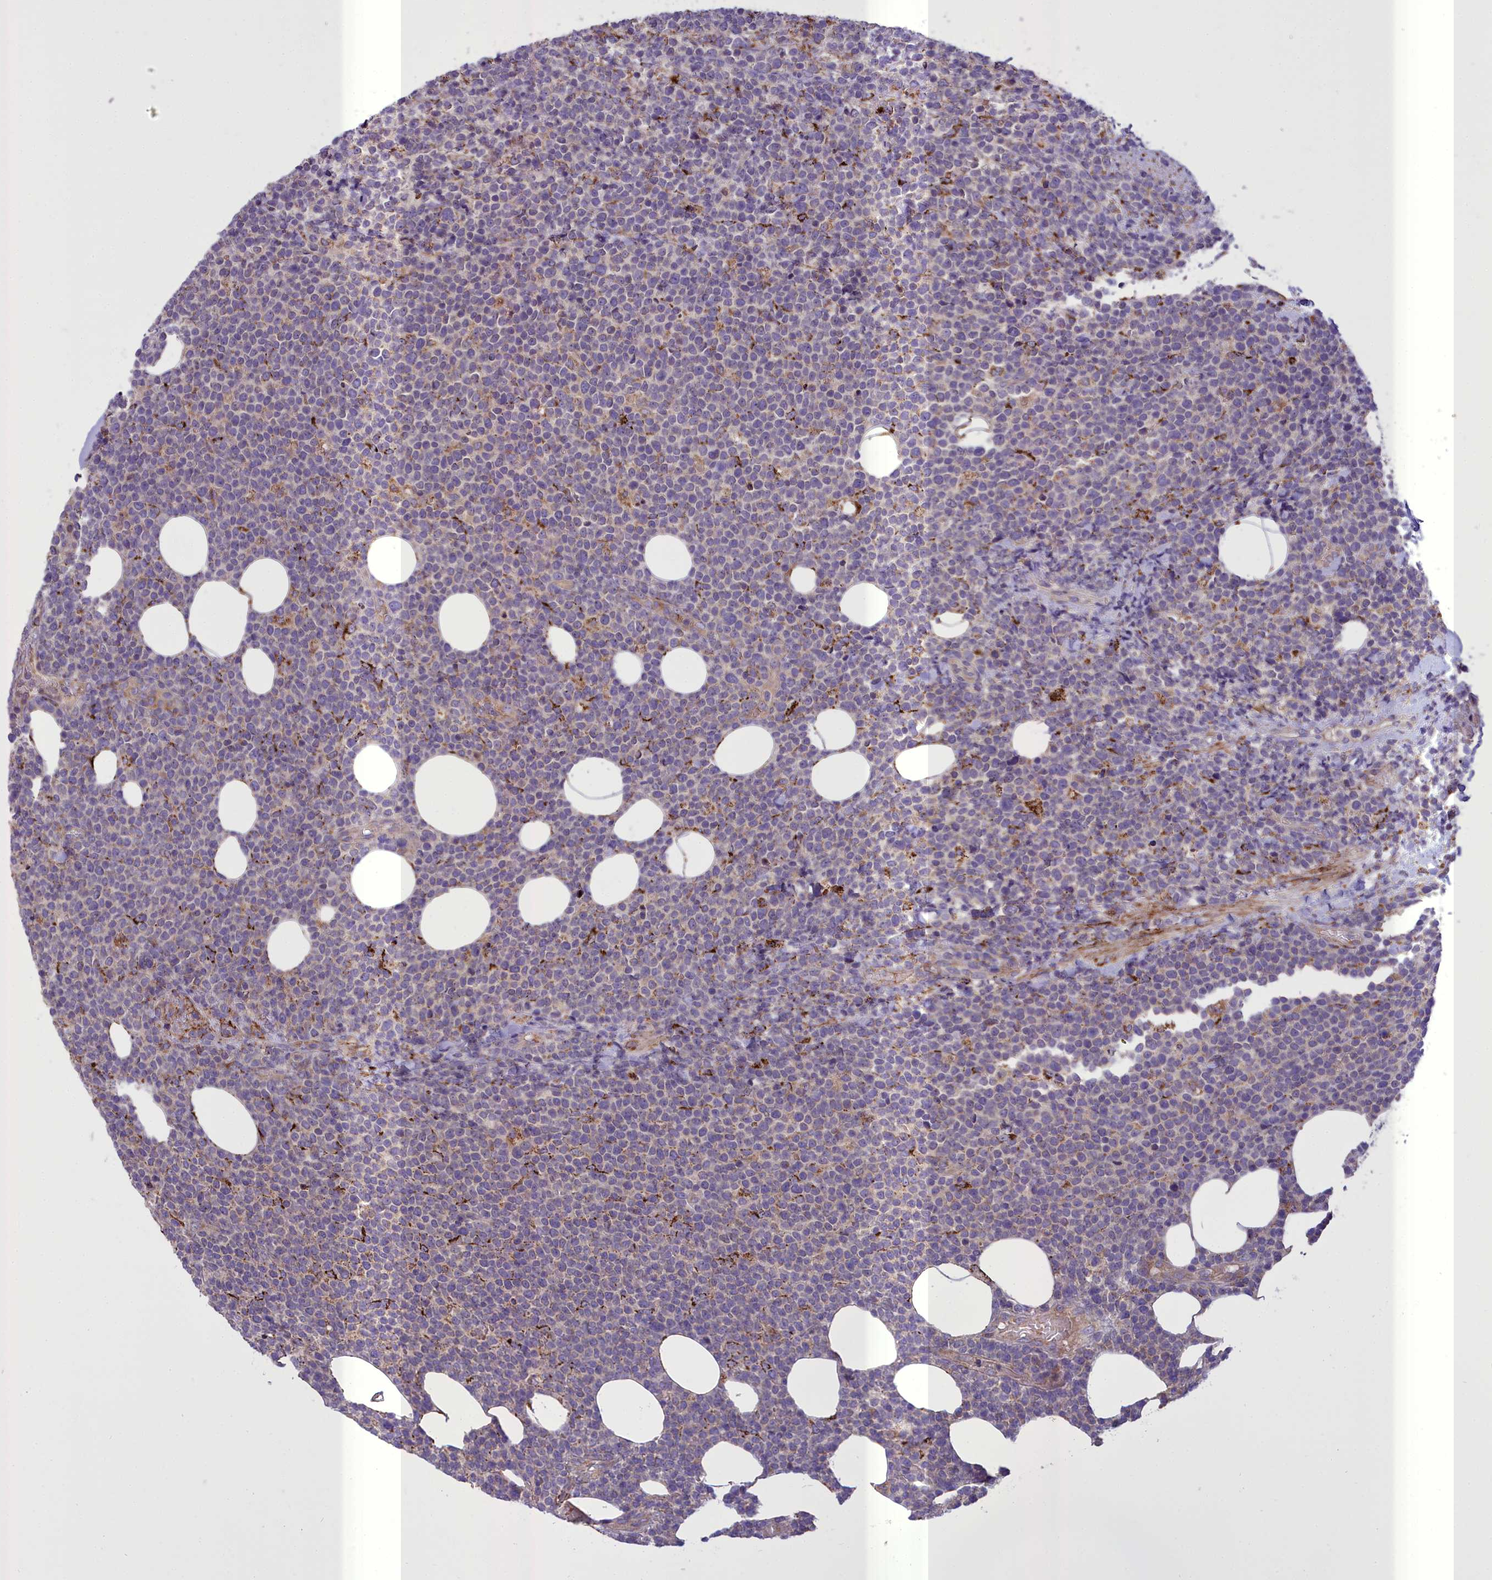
{"staining": {"intensity": "weak", "quantity": "<25%", "location": "cytoplasmic/membranous"}, "tissue": "lymphoma", "cell_type": "Tumor cells", "image_type": "cancer", "snomed": [{"axis": "morphology", "description": "Malignant lymphoma, non-Hodgkin's type, High grade"}, {"axis": "topography", "description": "Lymph node"}], "caption": "Photomicrograph shows no significant protein expression in tumor cells of malignant lymphoma, non-Hodgkin's type (high-grade).", "gene": "TBC1D24", "patient": {"sex": "male", "age": 61}}